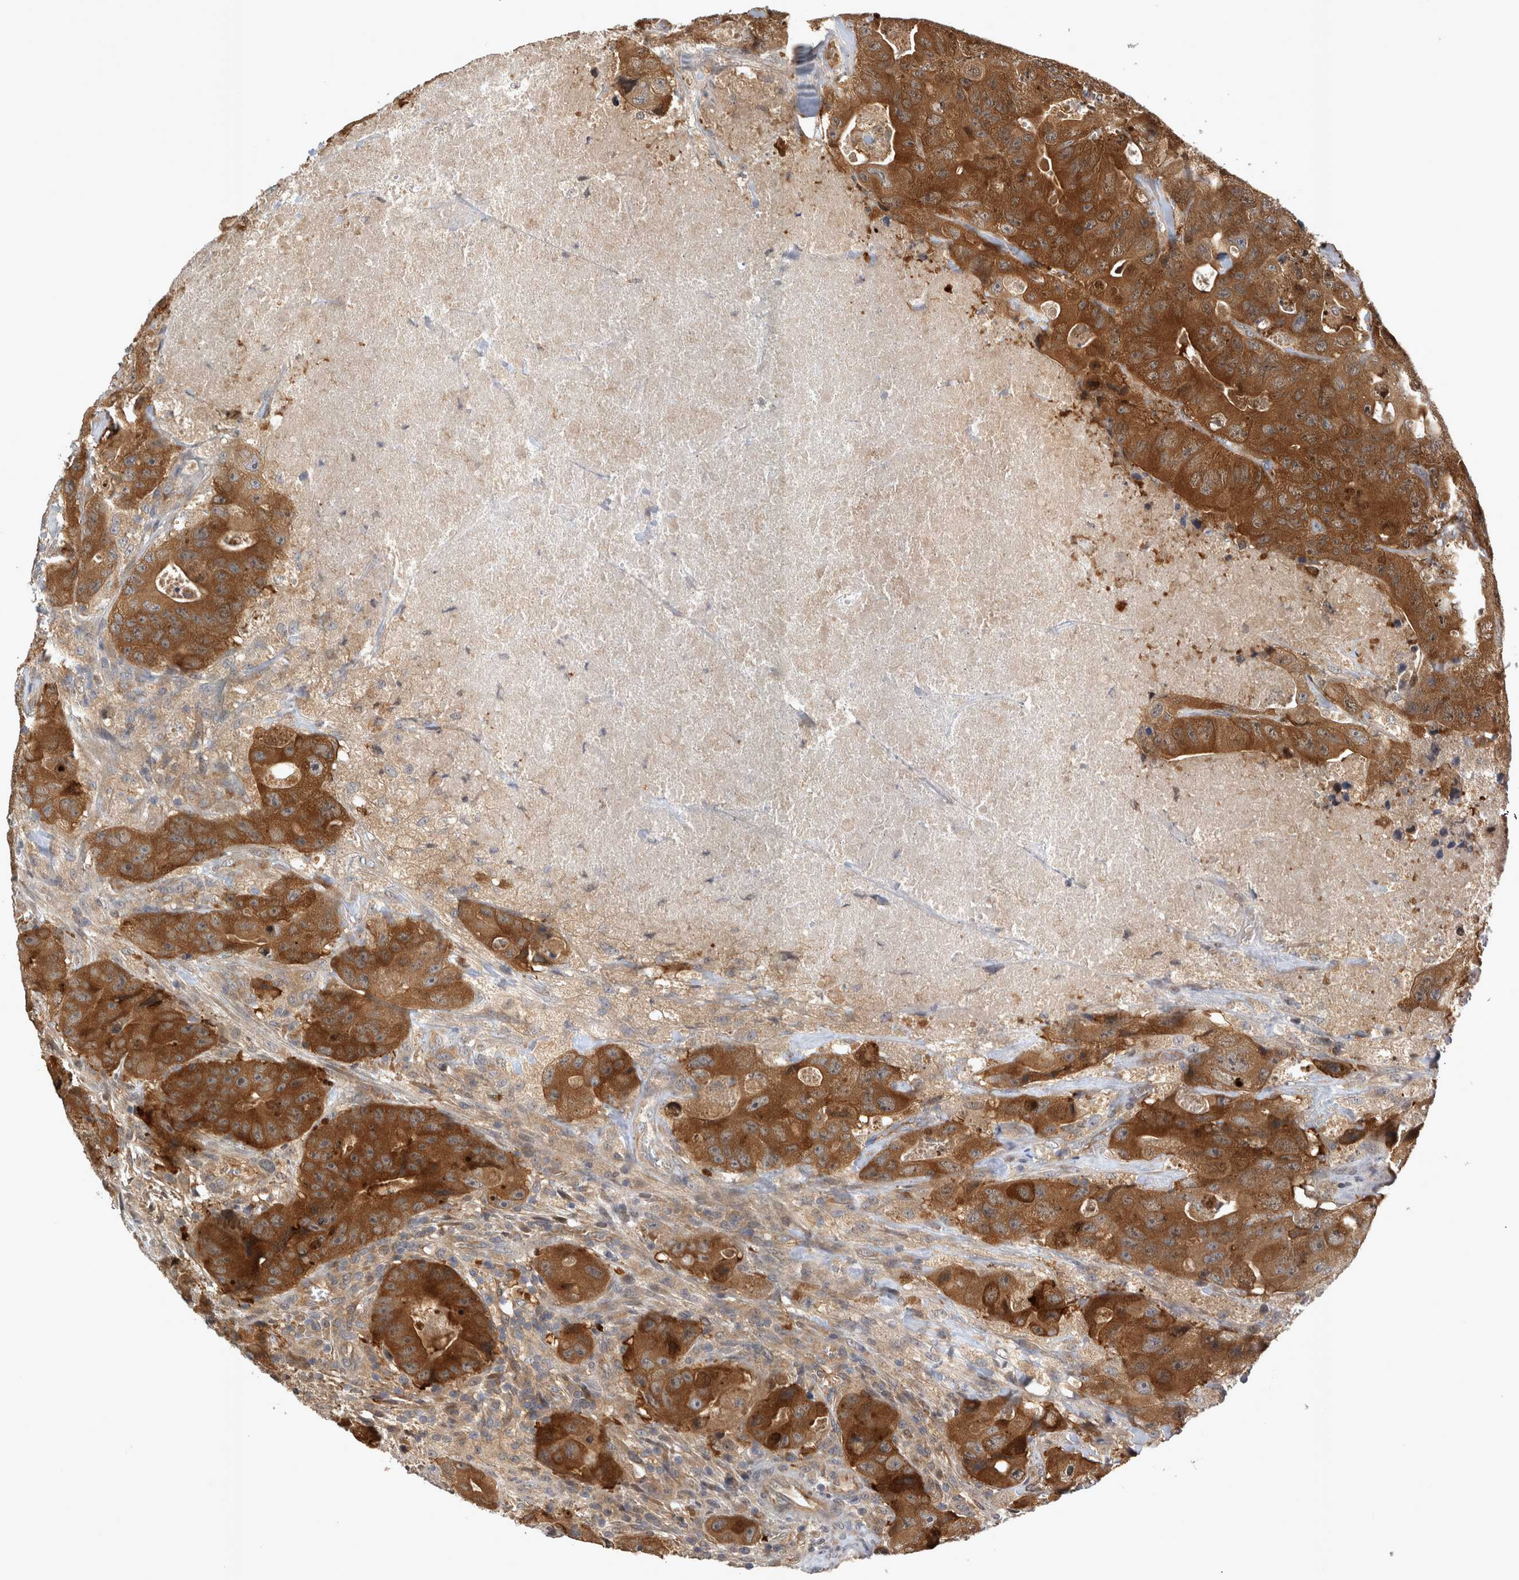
{"staining": {"intensity": "strong", "quantity": ">75%", "location": "cytoplasmic/membranous"}, "tissue": "colorectal cancer", "cell_type": "Tumor cells", "image_type": "cancer", "snomed": [{"axis": "morphology", "description": "Adenocarcinoma, NOS"}, {"axis": "topography", "description": "Colon"}], "caption": "There is high levels of strong cytoplasmic/membranous staining in tumor cells of colorectal cancer (adenocarcinoma), as demonstrated by immunohistochemical staining (brown color).", "gene": "TRMT61B", "patient": {"sex": "female", "age": 46}}